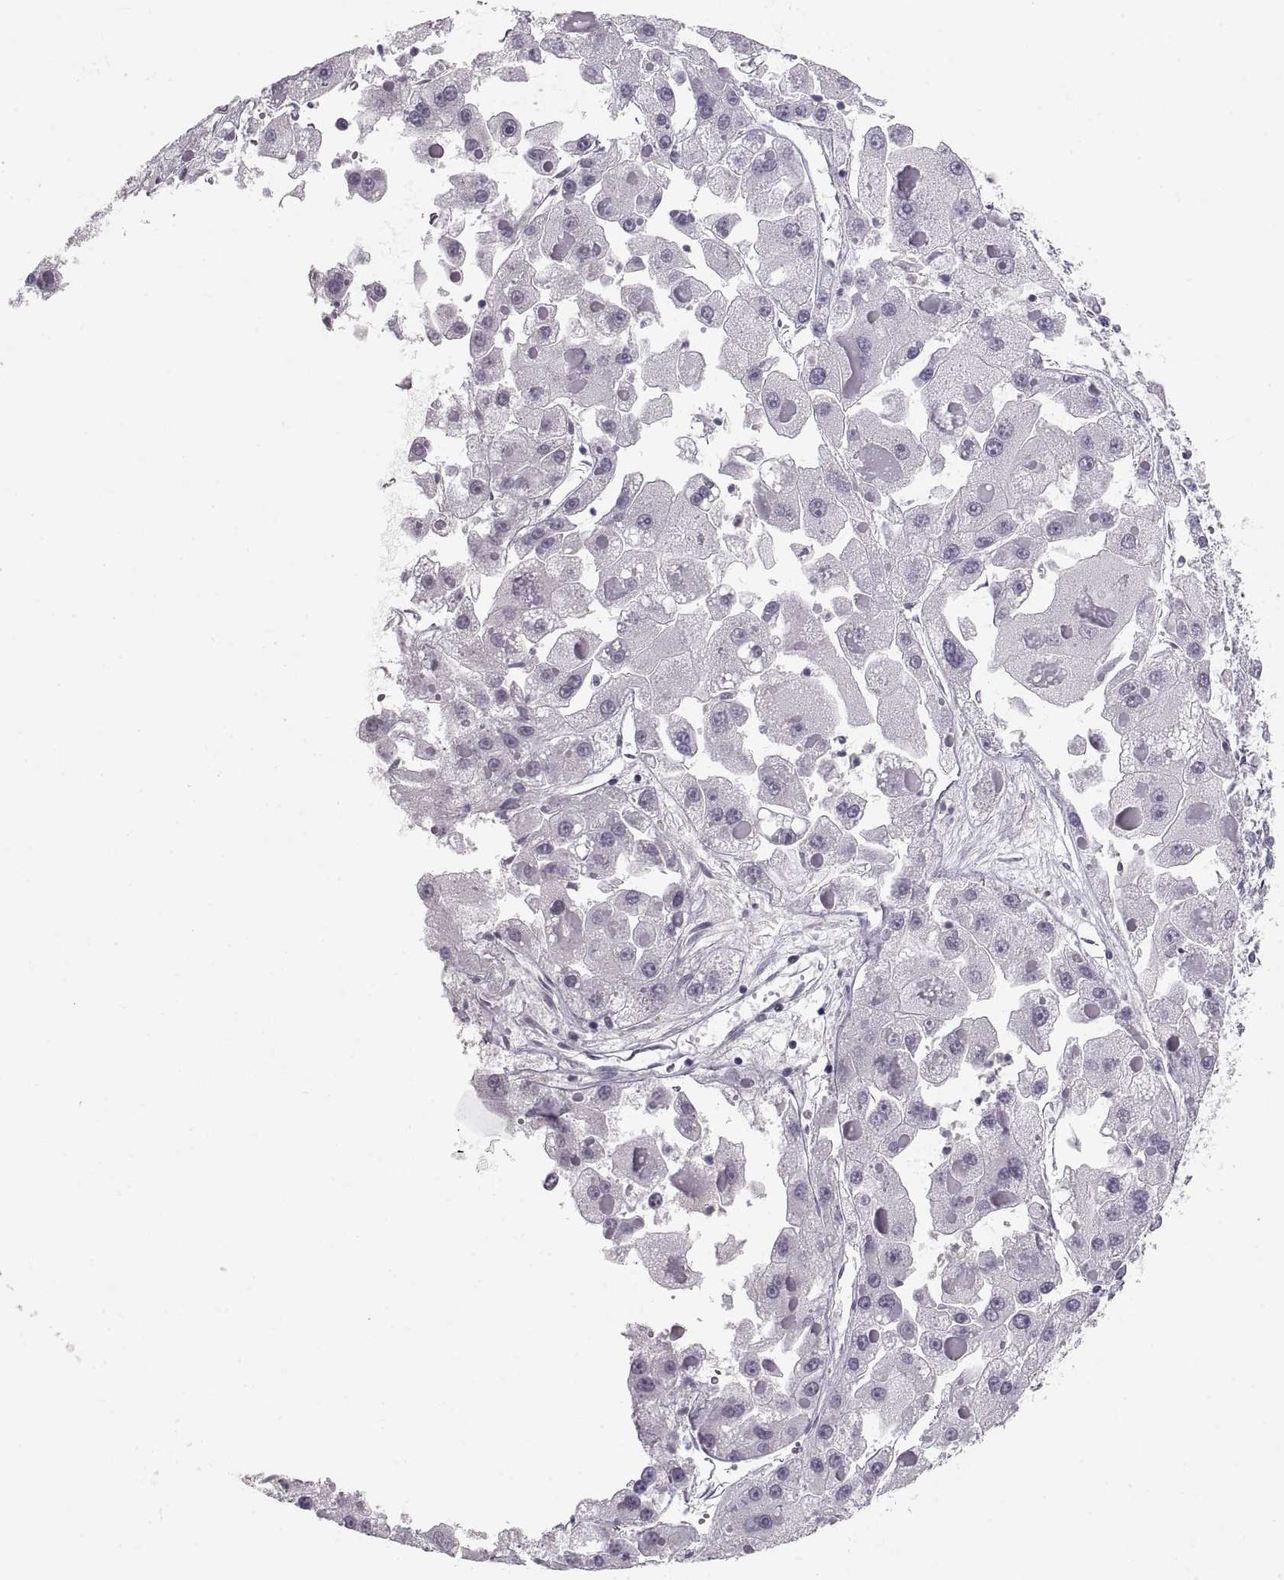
{"staining": {"intensity": "negative", "quantity": "none", "location": "none"}, "tissue": "liver cancer", "cell_type": "Tumor cells", "image_type": "cancer", "snomed": [{"axis": "morphology", "description": "Carcinoma, Hepatocellular, NOS"}, {"axis": "topography", "description": "Liver"}], "caption": "Photomicrograph shows no significant protein staining in tumor cells of hepatocellular carcinoma (liver). (DAB IHC, high magnification).", "gene": "NANOS3", "patient": {"sex": "female", "age": 73}}